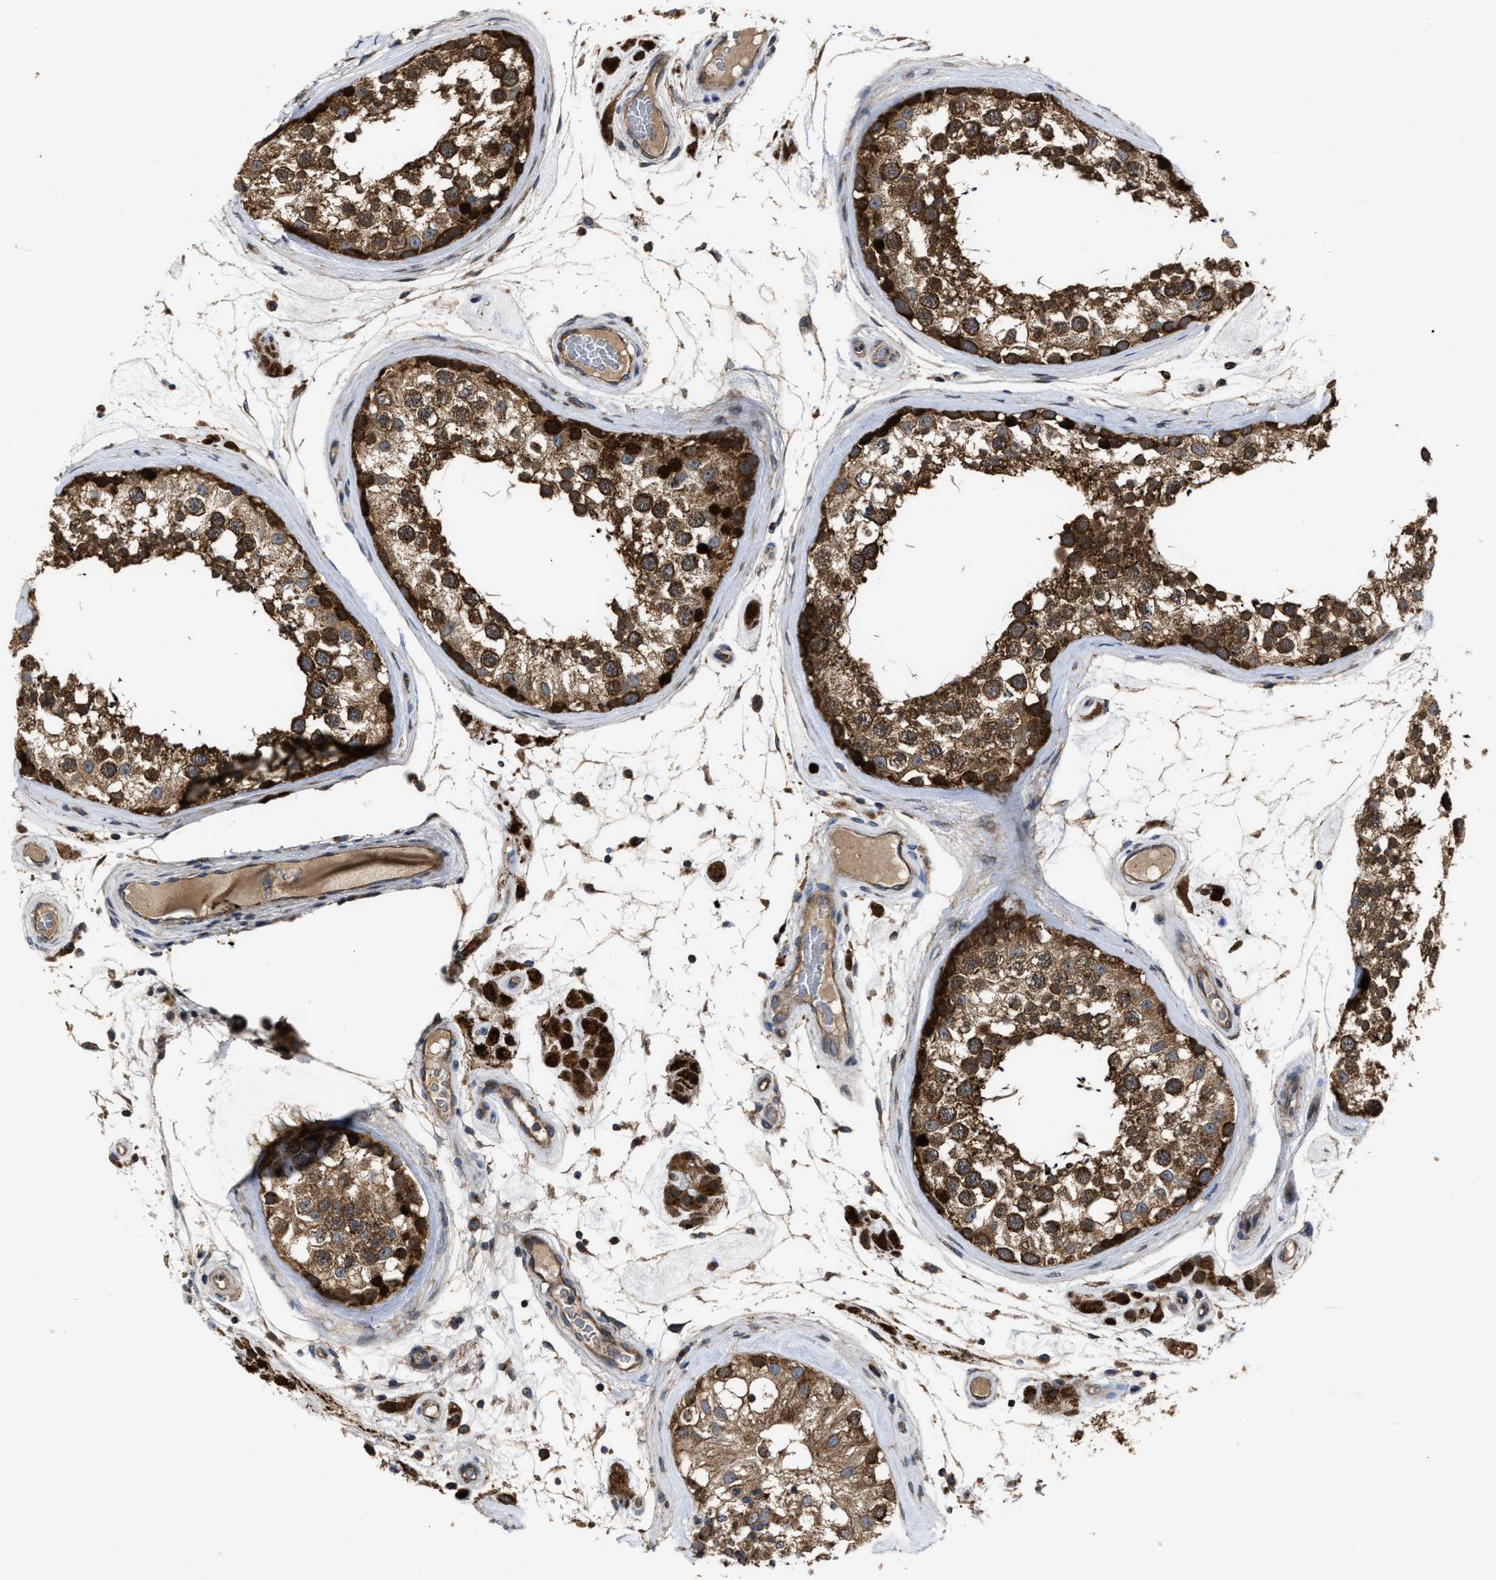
{"staining": {"intensity": "strong", "quantity": ">75%", "location": "cytoplasmic/membranous"}, "tissue": "testis", "cell_type": "Cells in seminiferous ducts", "image_type": "normal", "snomed": [{"axis": "morphology", "description": "Normal tissue, NOS"}, {"axis": "topography", "description": "Testis"}], "caption": "Testis stained with DAB (3,3'-diaminobenzidine) immunohistochemistry (IHC) shows high levels of strong cytoplasmic/membranous staining in approximately >75% of cells in seminiferous ducts.", "gene": "PASK", "patient": {"sex": "male", "age": 46}}